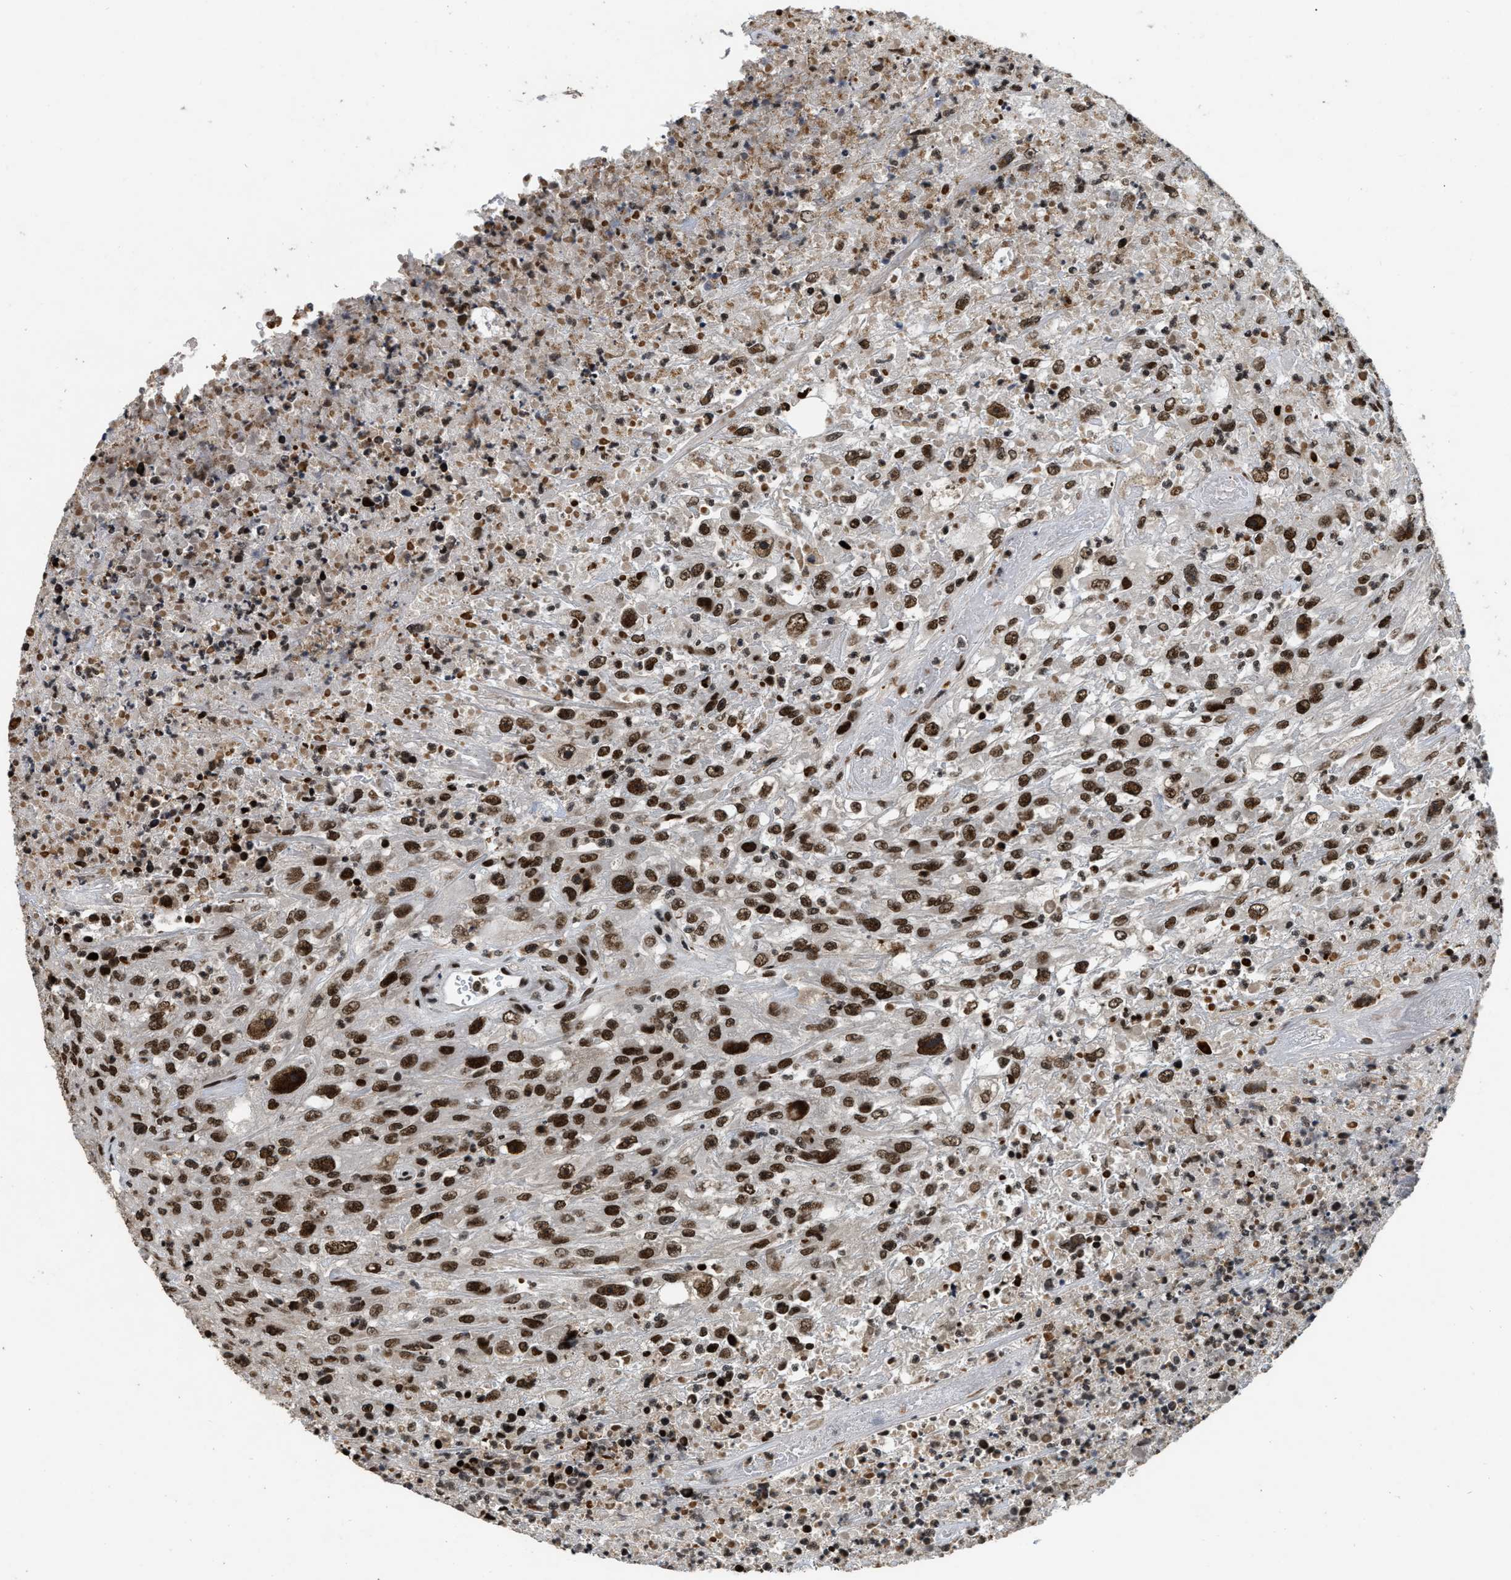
{"staining": {"intensity": "strong", "quantity": ">75%", "location": "nuclear"}, "tissue": "urothelial cancer", "cell_type": "Tumor cells", "image_type": "cancer", "snomed": [{"axis": "morphology", "description": "Urothelial carcinoma, High grade"}, {"axis": "topography", "description": "Urinary bladder"}], "caption": "Human urothelial cancer stained with a protein marker reveals strong staining in tumor cells.", "gene": "SMARCB1", "patient": {"sex": "male", "age": 46}}